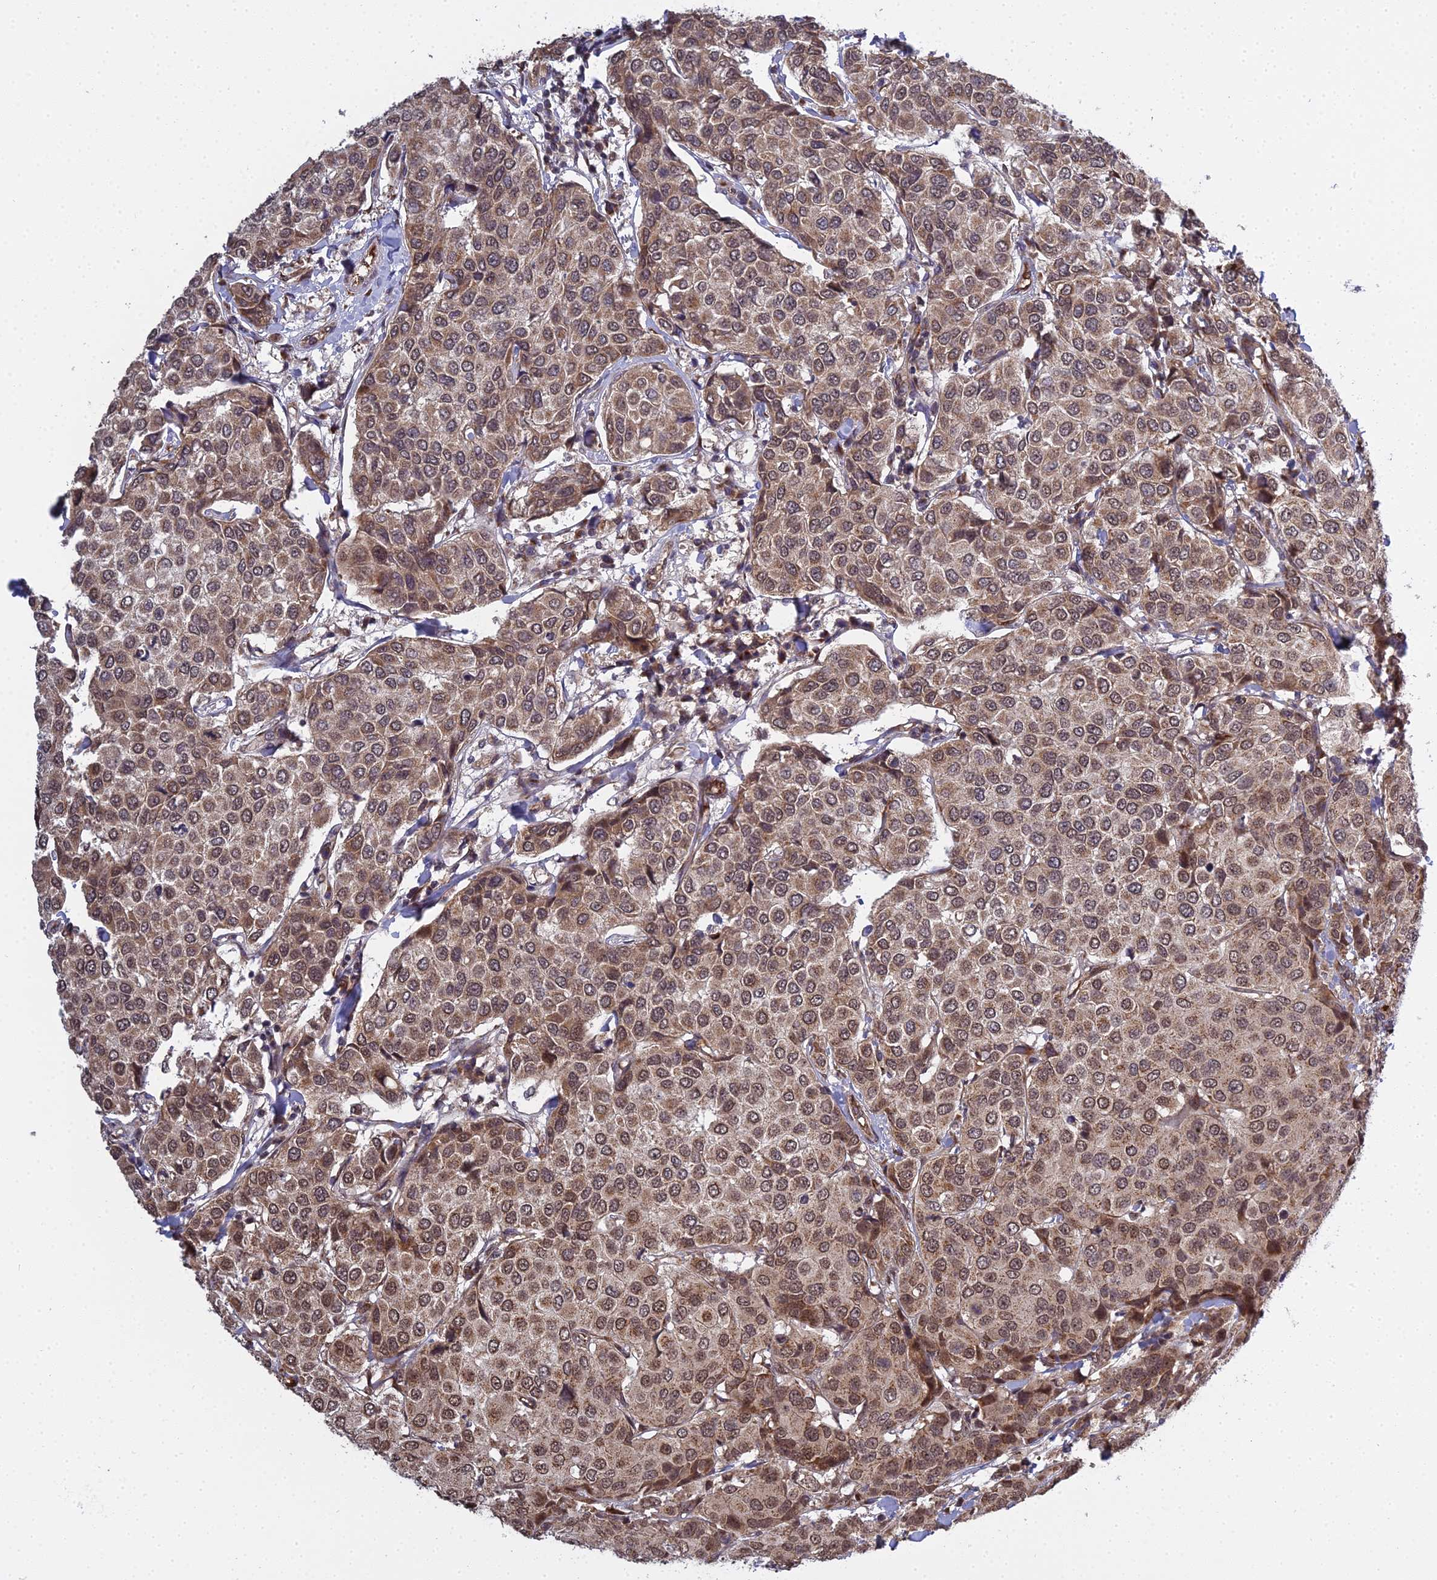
{"staining": {"intensity": "moderate", "quantity": ">75%", "location": "cytoplasmic/membranous,nuclear"}, "tissue": "breast cancer", "cell_type": "Tumor cells", "image_type": "cancer", "snomed": [{"axis": "morphology", "description": "Duct carcinoma"}, {"axis": "topography", "description": "Breast"}], "caption": "DAB (3,3'-diaminobenzidine) immunohistochemical staining of breast cancer (invasive ductal carcinoma) demonstrates moderate cytoplasmic/membranous and nuclear protein staining in about >75% of tumor cells.", "gene": "MEOX1", "patient": {"sex": "female", "age": 55}}